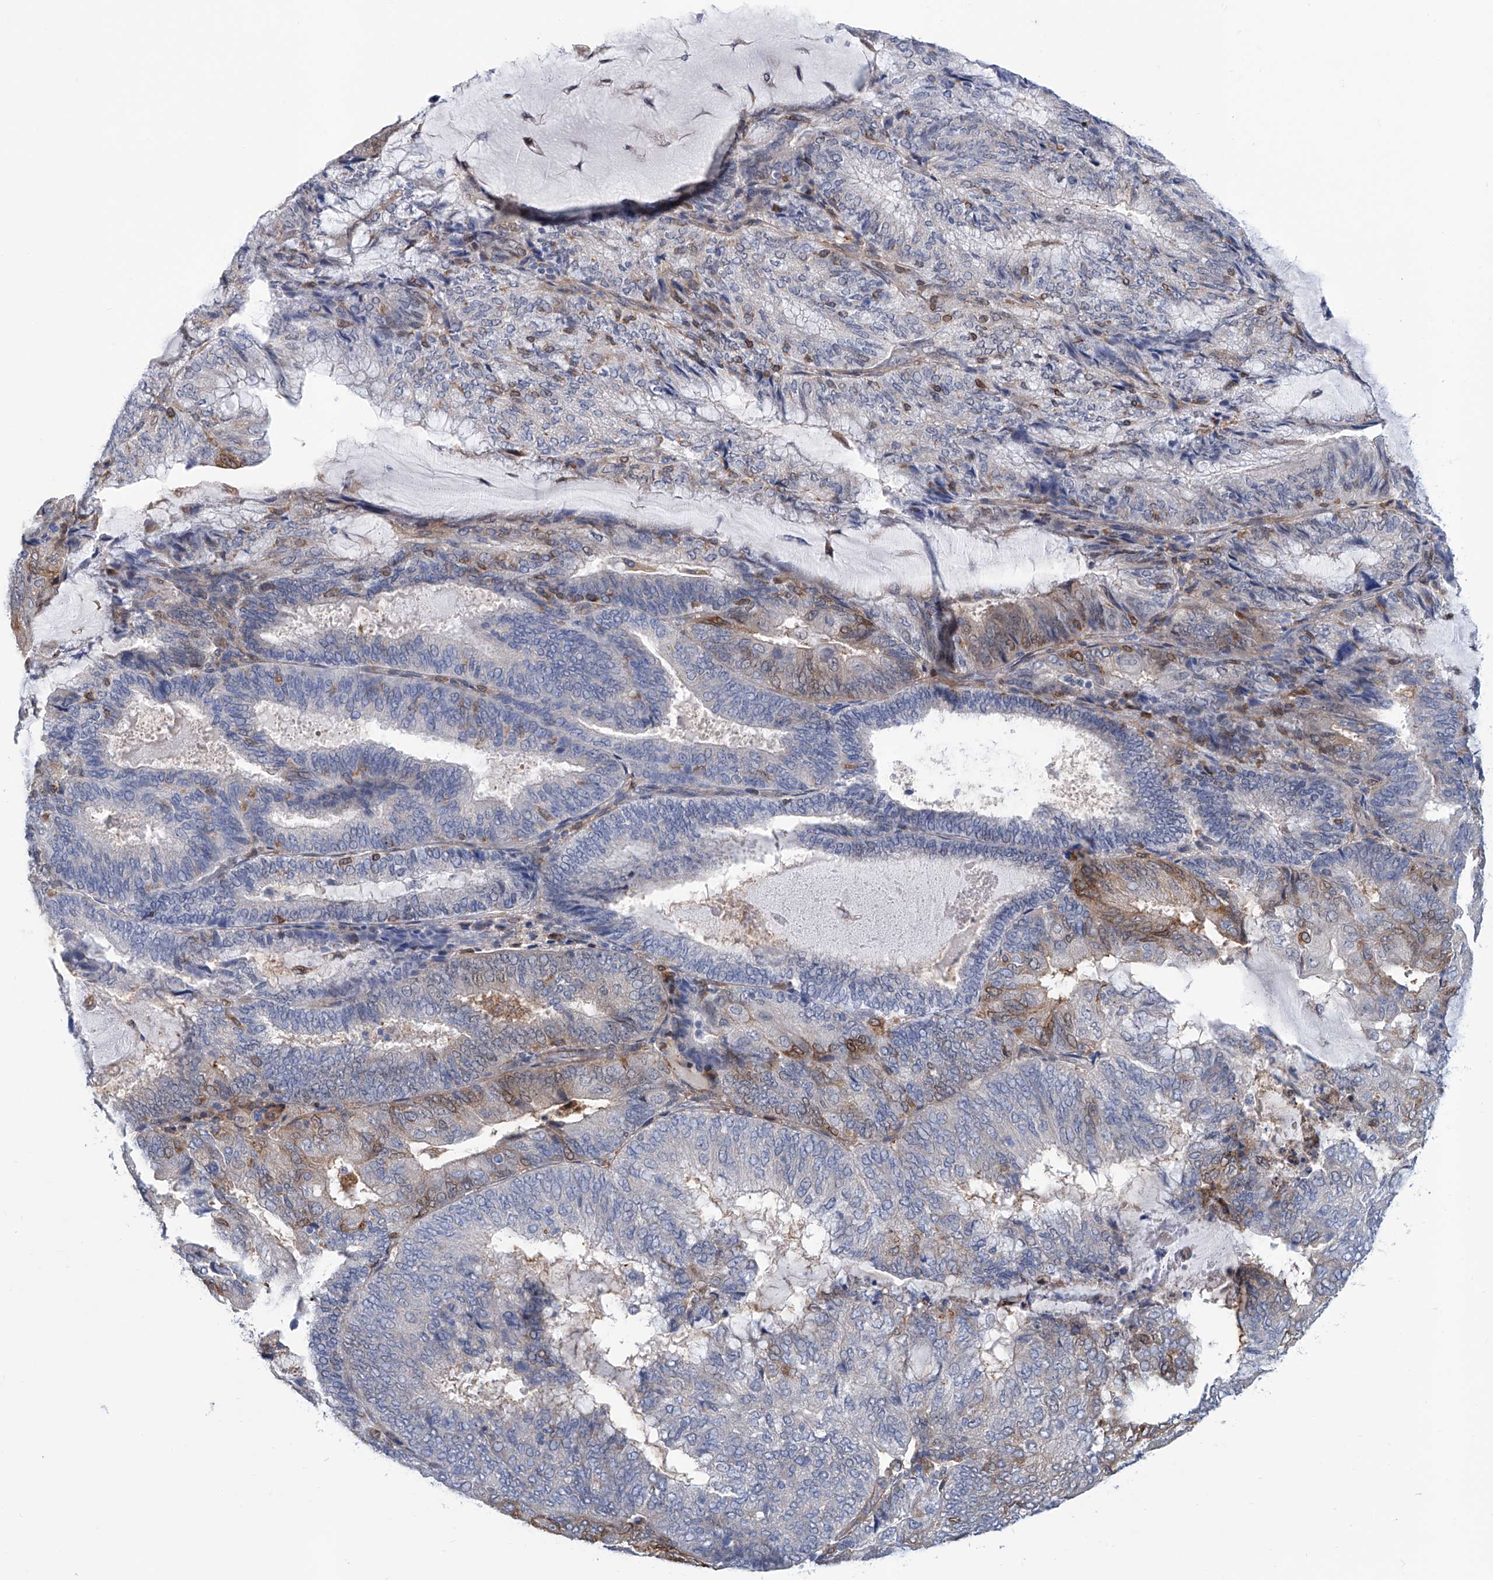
{"staining": {"intensity": "moderate", "quantity": "<25%", "location": "cytoplasmic/membranous"}, "tissue": "endometrial cancer", "cell_type": "Tumor cells", "image_type": "cancer", "snomed": [{"axis": "morphology", "description": "Adenocarcinoma, NOS"}, {"axis": "topography", "description": "Endometrium"}], "caption": "A high-resolution photomicrograph shows immunohistochemistry (IHC) staining of adenocarcinoma (endometrial), which exhibits moderate cytoplasmic/membranous positivity in approximately <25% of tumor cells.", "gene": "TNN", "patient": {"sex": "female", "age": 81}}